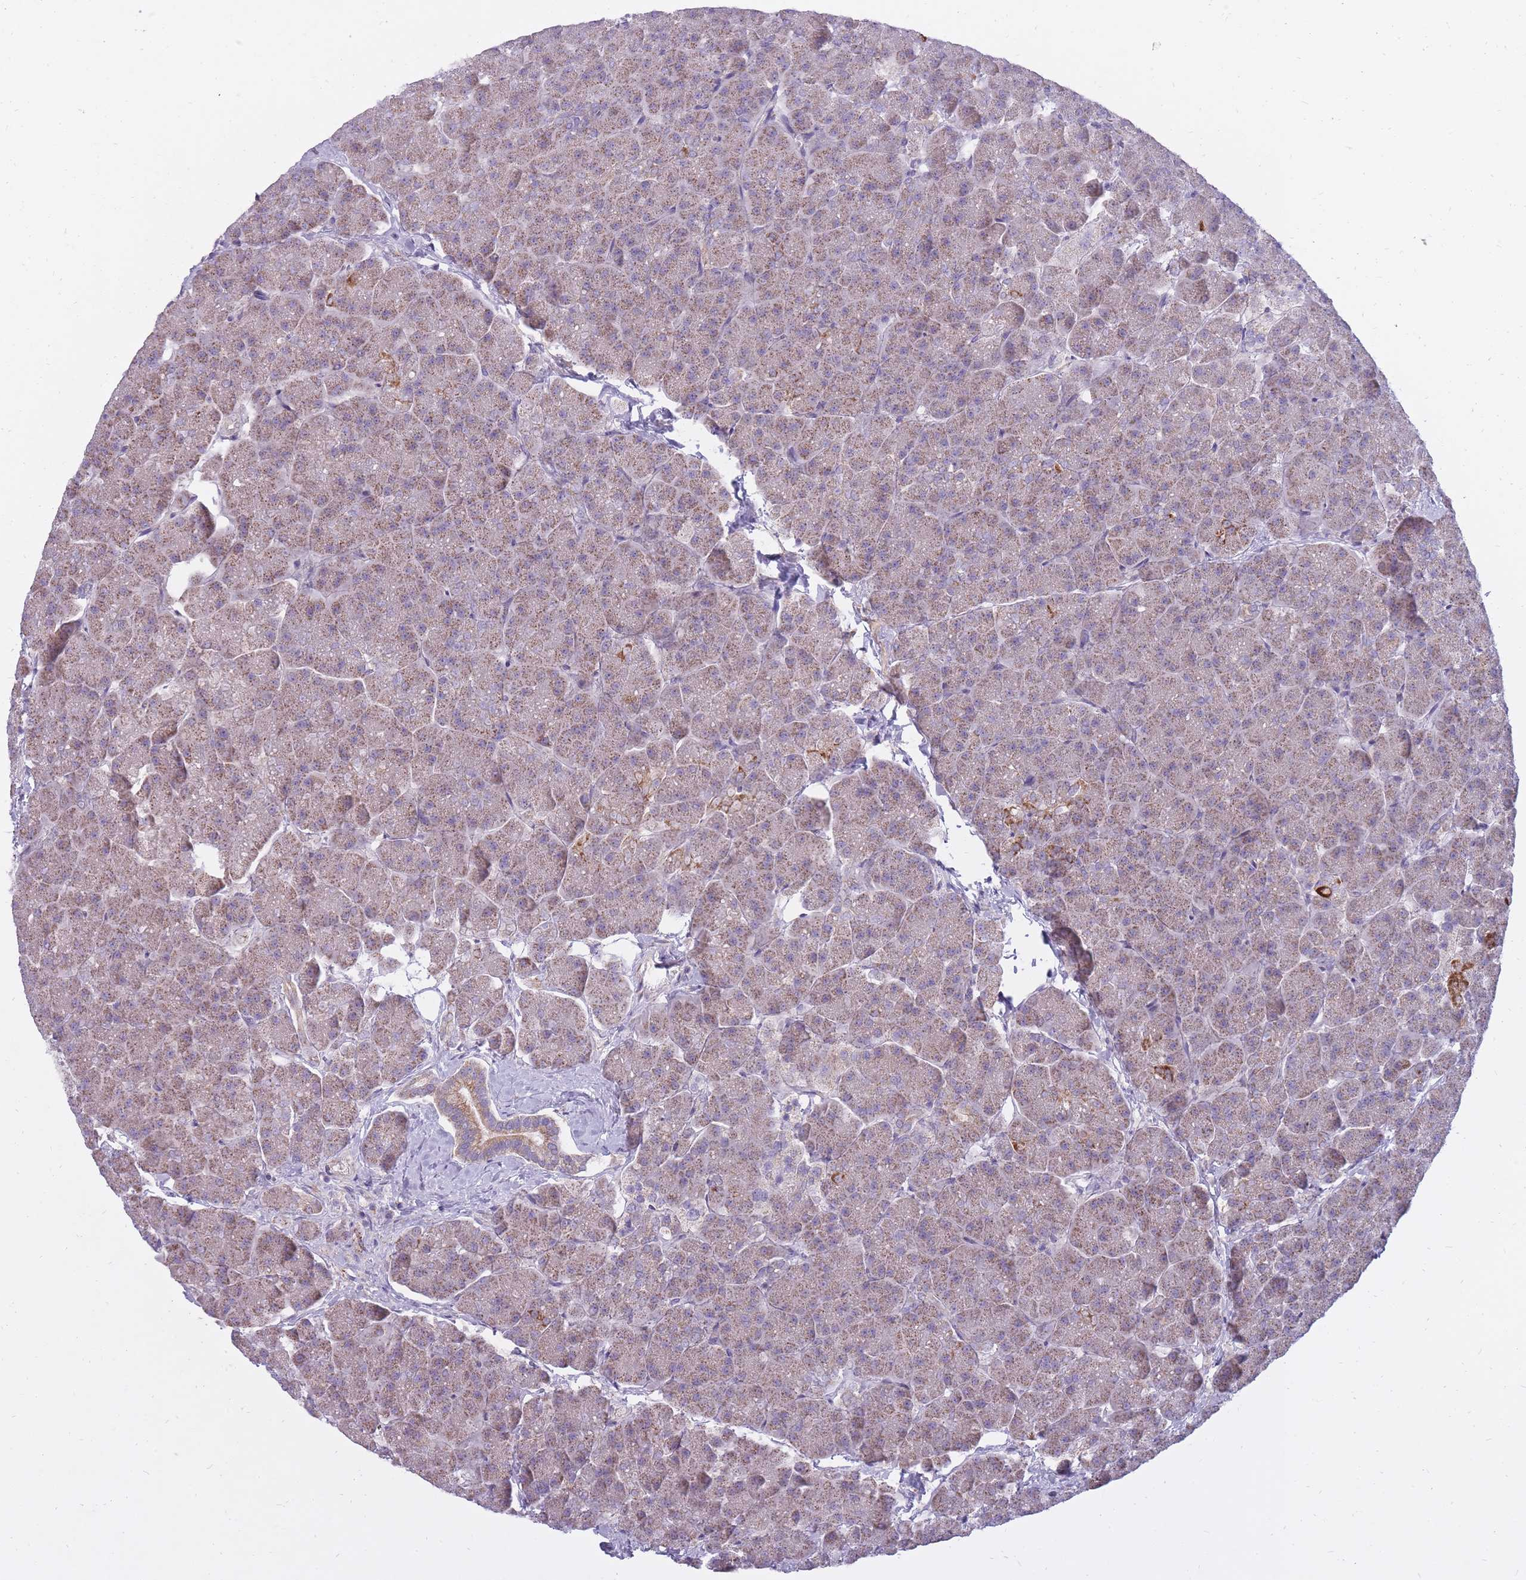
{"staining": {"intensity": "strong", "quantity": "25%-75%", "location": "cytoplasmic/membranous"}, "tissue": "pancreas", "cell_type": "Exocrine glandular cells", "image_type": "normal", "snomed": [{"axis": "morphology", "description": "Normal tissue, NOS"}, {"axis": "topography", "description": "Pancreas"}, {"axis": "topography", "description": "Peripheral nerve tissue"}], "caption": "A high-resolution micrograph shows IHC staining of unremarkable pancreas, which exhibits strong cytoplasmic/membranous positivity in about 25%-75% of exocrine glandular cells. The staining is performed using DAB brown chromogen to label protein expression. The nuclei are counter-stained blue using hematoxylin.", "gene": "ALKBH4", "patient": {"sex": "male", "age": 54}}